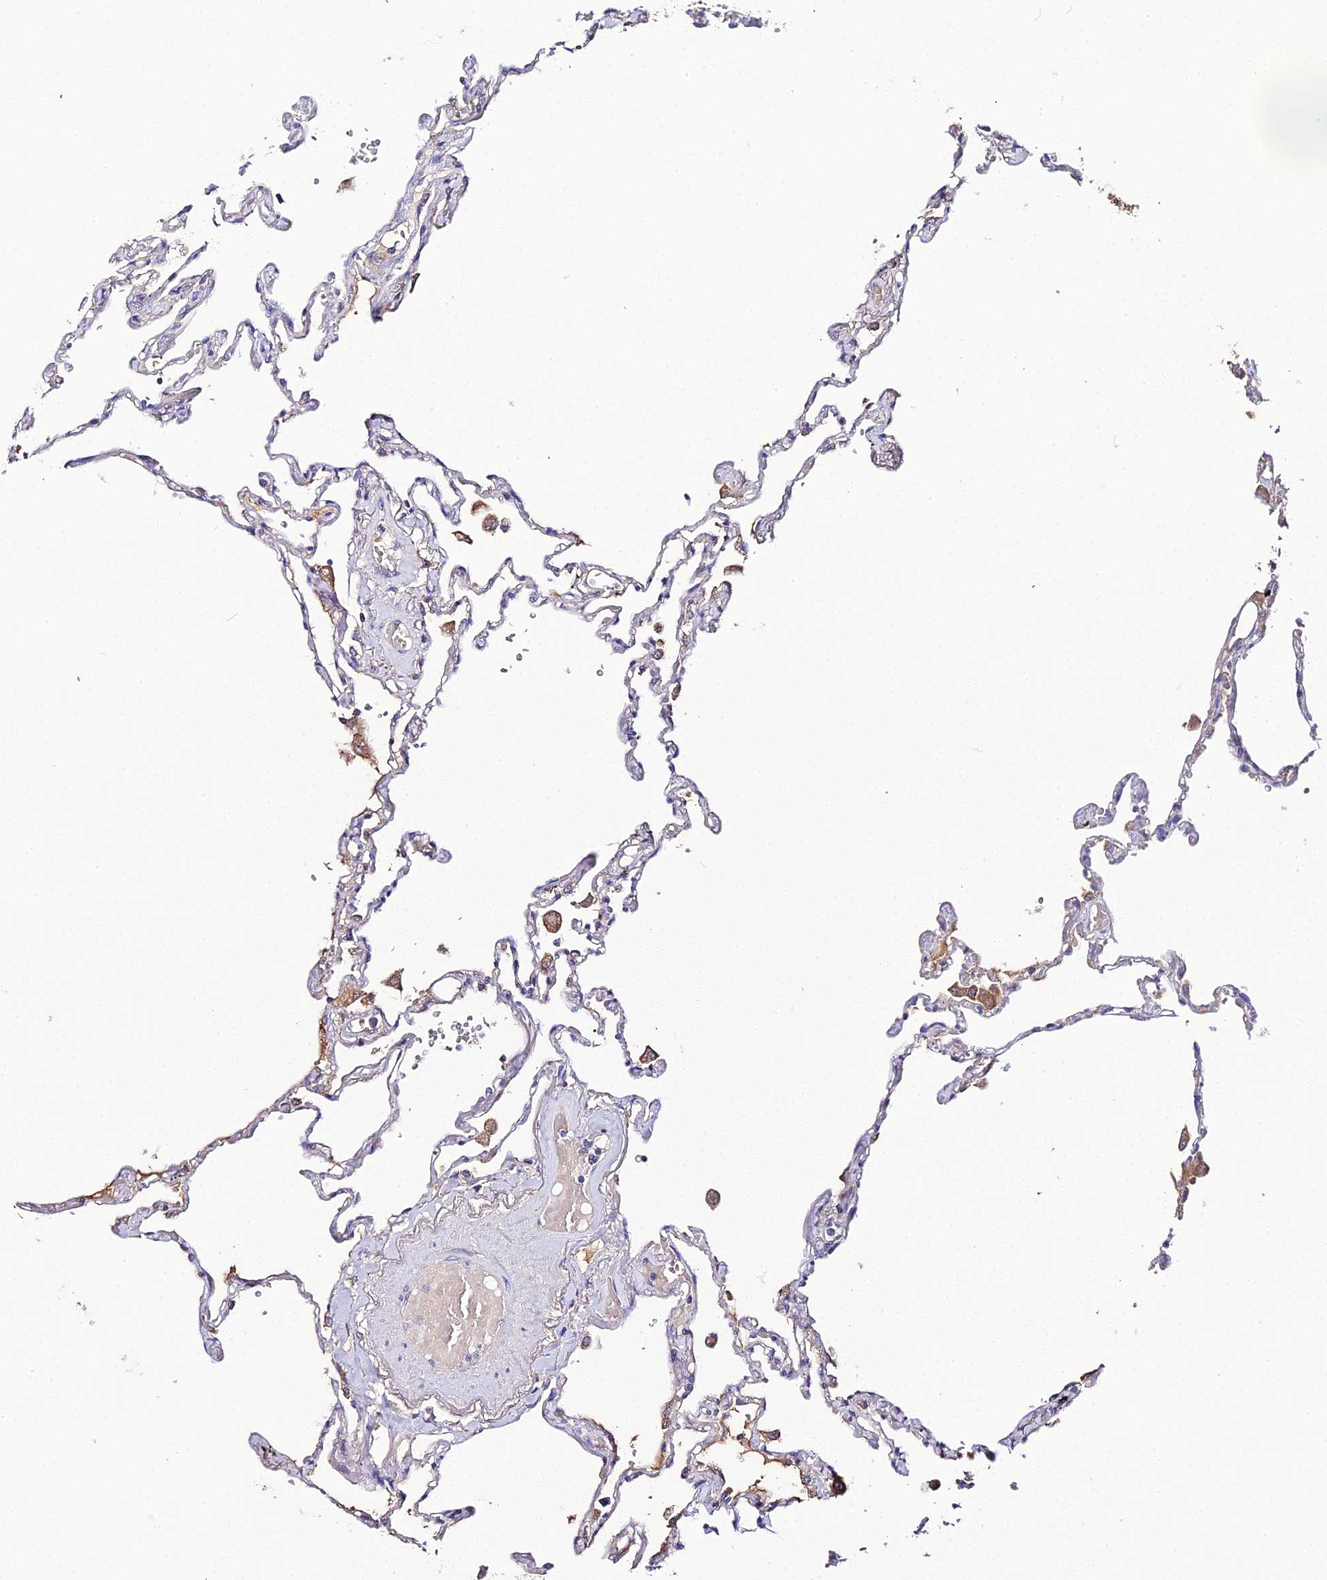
{"staining": {"intensity": "negative", "quantity": "none", "location": "none"}, "tissue": "lung", "cell_type": "Alveolar cells", "image_type": "normal", "snomed": [{"axis": "morphology", "description": "Normal tissue, NOS"}, {"axis": "topography", "description": "Lung"}], "caption": "Alveolar cells are negative for protein expression in normal human lung. Nuclei are stained in blue.", "gene": "SCX", "patient": {"sex": "female", "age": 67}}